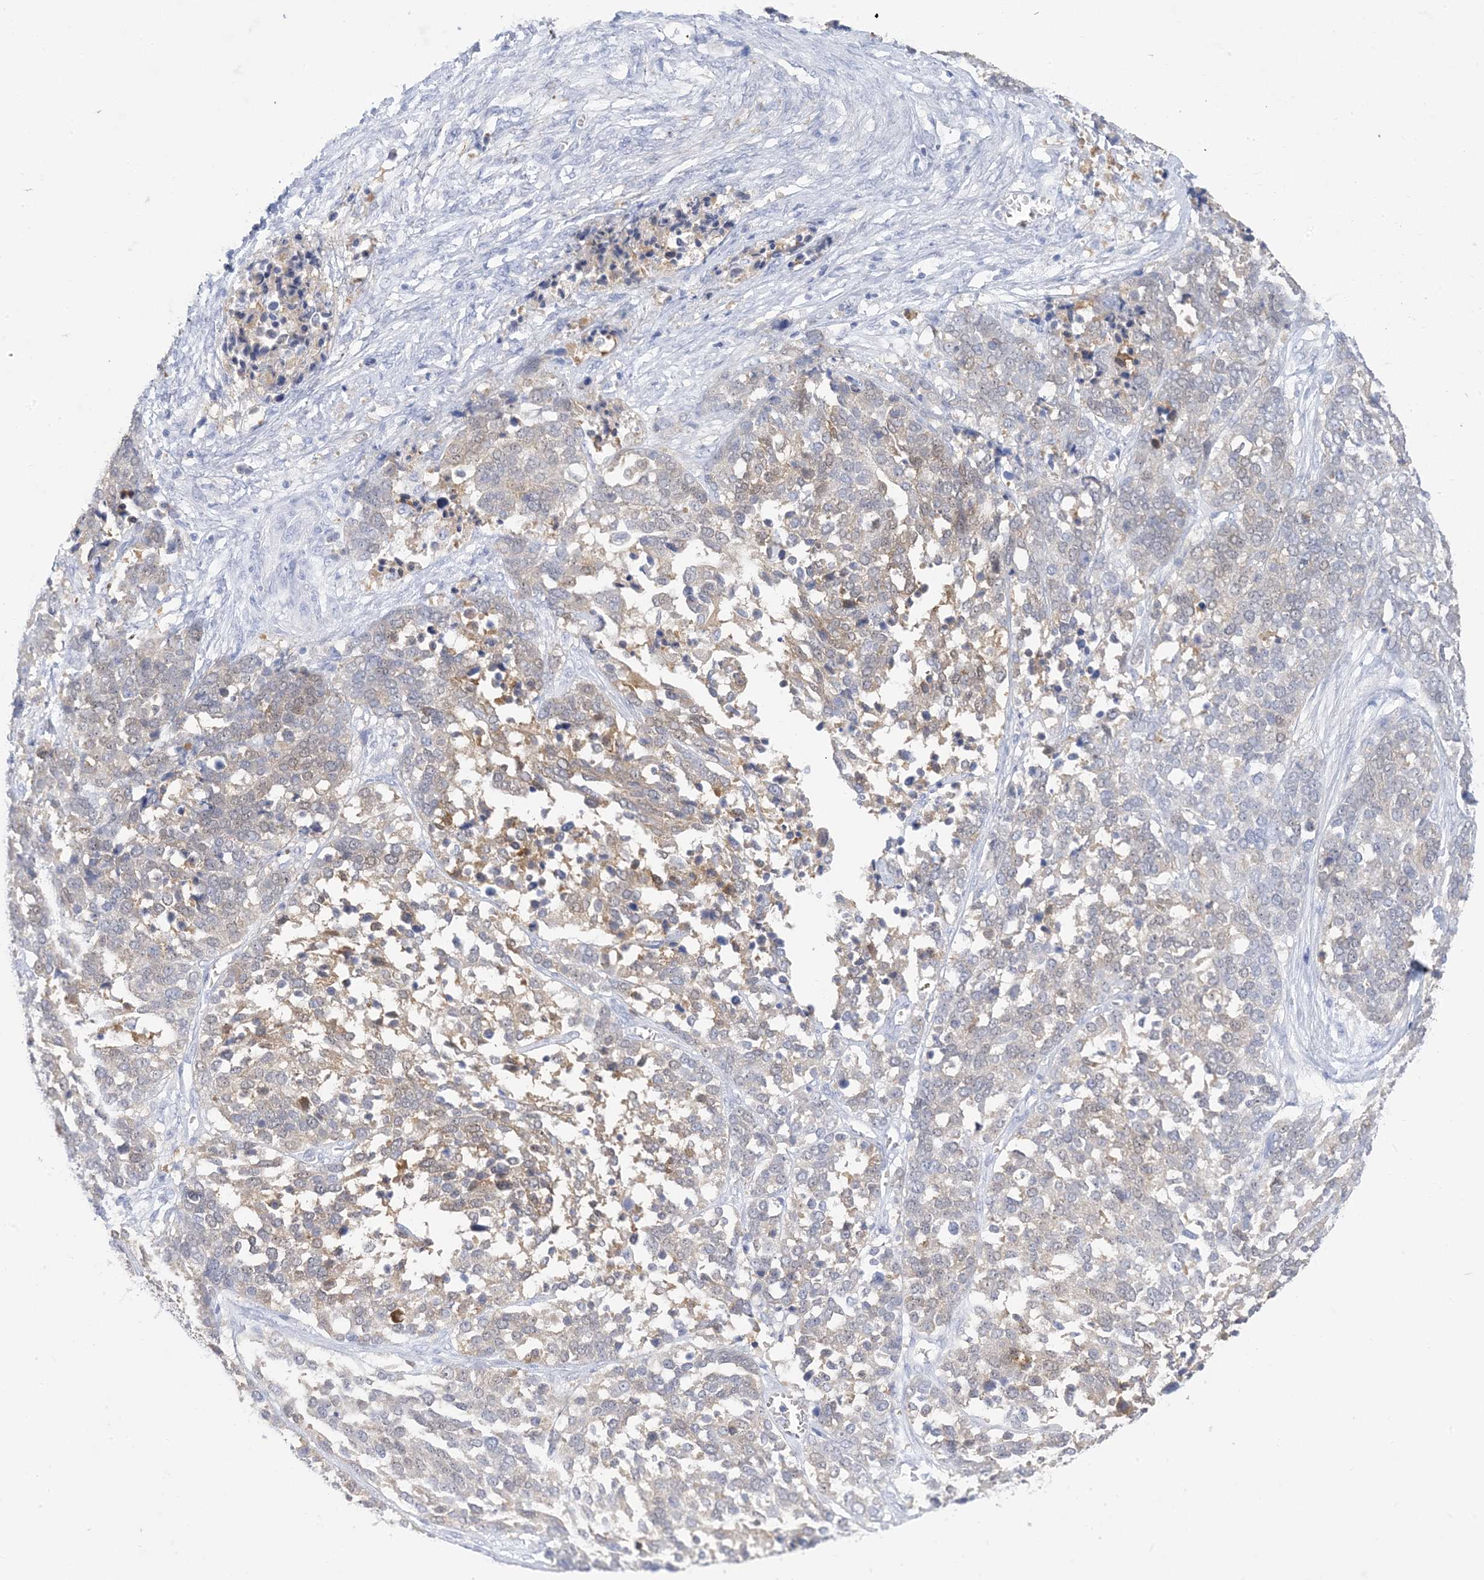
{"staining": {"intensity": "weak", "quantity": "<25%", "location": "cytoplasmic/membranous"}, "tissue": "ovarian cancer", "cell_type": "Tumor cells", "image_type": "cancer", "snomed": [{"axis": "morphology", "description": "Cystadenocarcinoma, serous, NOS"}, {"axis": "topography", "description": "Ovary"}], "caption": "Immunohistochemistry (IHC) micrograph of neoplastic tissue: ovarian cancer (serous cystadenocarcinoma) stained with DAB reveals no significant protein expression in tumor cells.", "gene": "SH3YL1", "patient": {"sex": "female", "age": 44}}